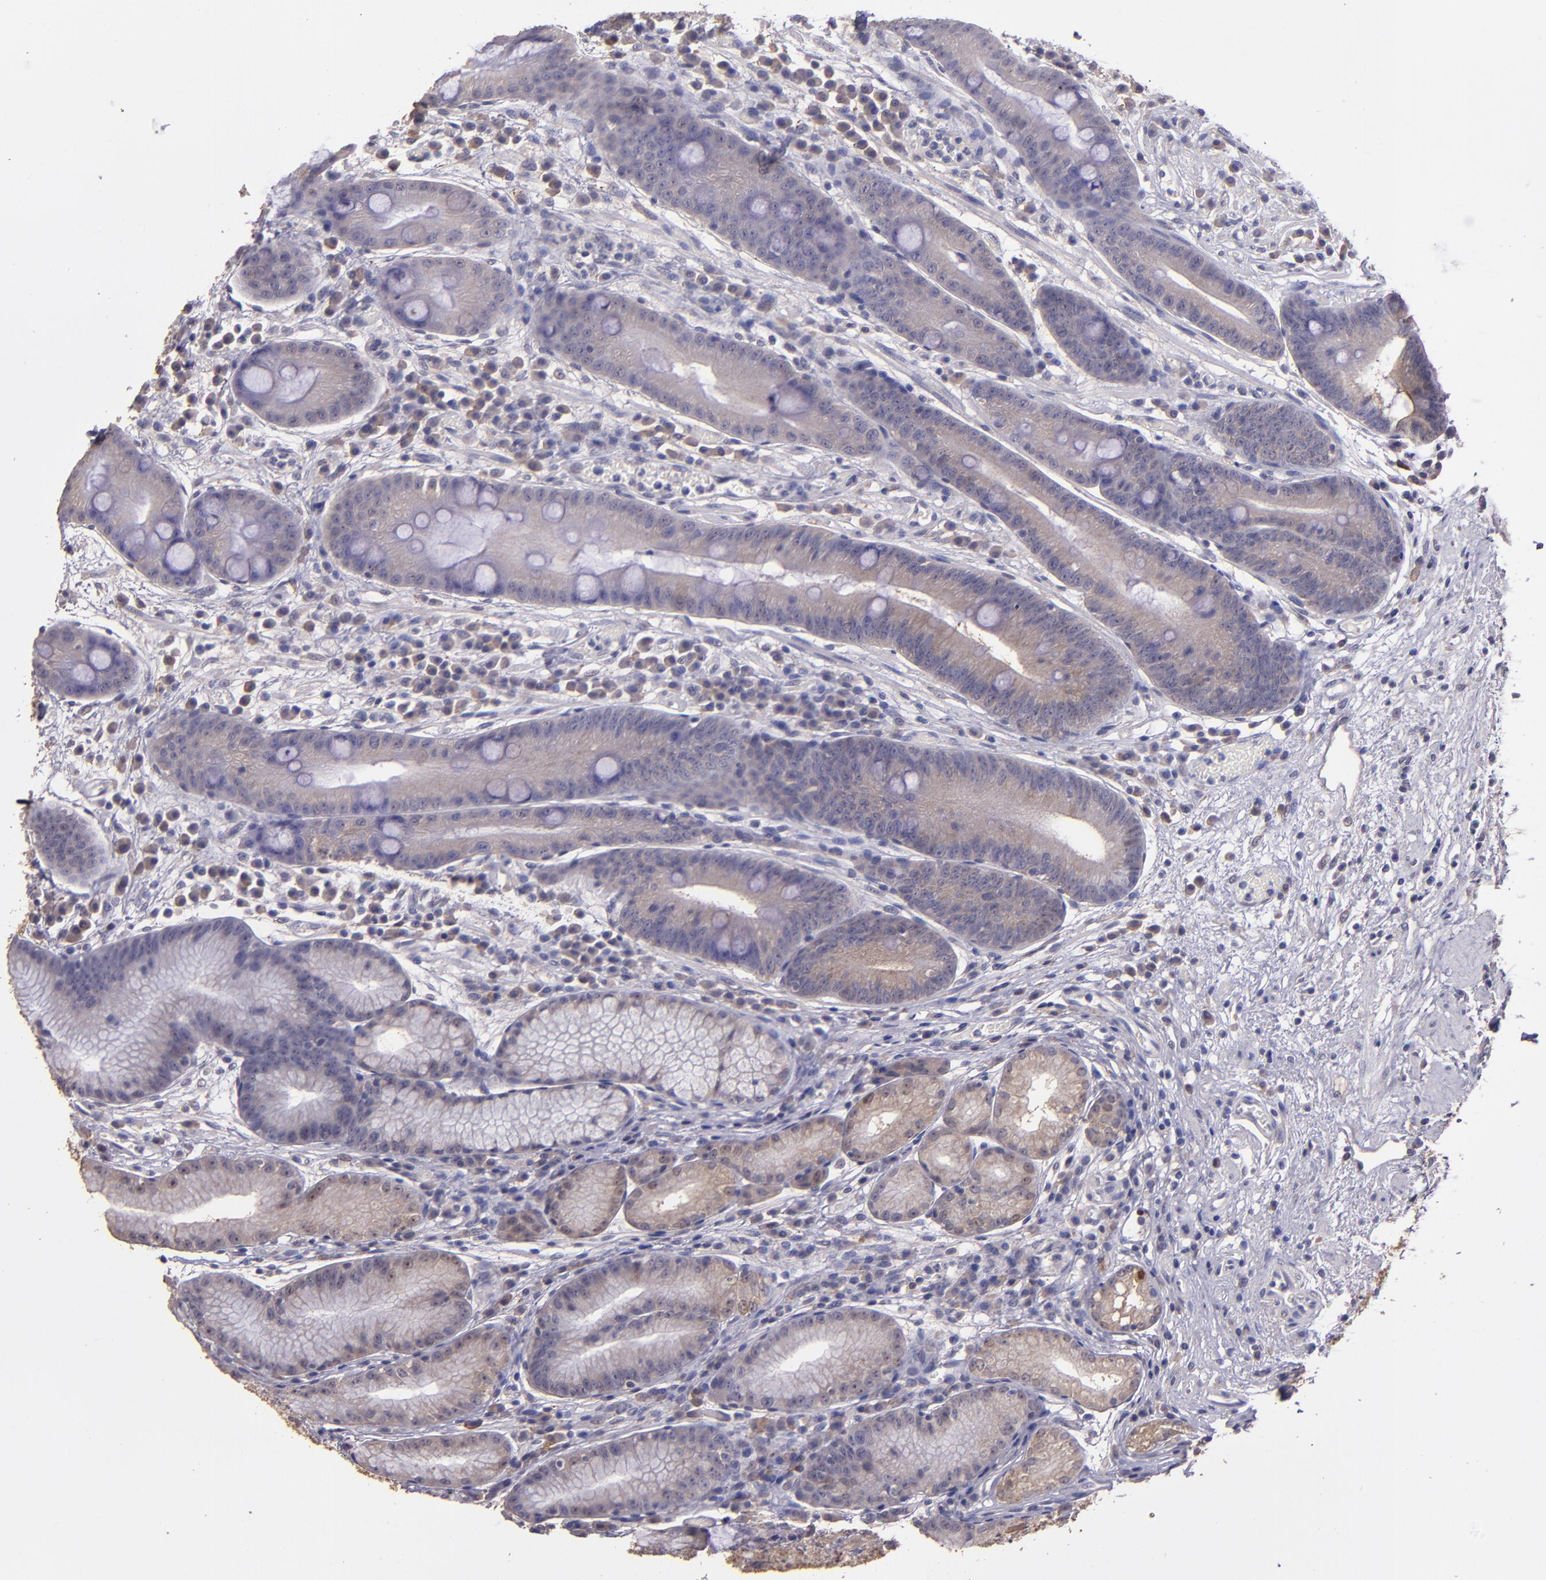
{"staining": {"intensity": "weak", "quantity": "25%-75%", "location": "cytoplasmic/membranous"}, "tissue": "stomach", "cell_type": "Glandular cells", "image_type": "normal", "snomed": [{"axis": "morphology", "description": "Normal tissue, NOS"}, {"axis": "morphology", "description": "Inflammation, NOS"}, {"axis": "topography", "description": "Stomach, lower"}], "caption": "This micrograph displays IHC staining of benign stomach, with low weak cytoplasmic/membranous positivity in about 25%-75% of glandular cells.", "gene": "PAPPA", "patient": {"sex": "male", "age": 59}}